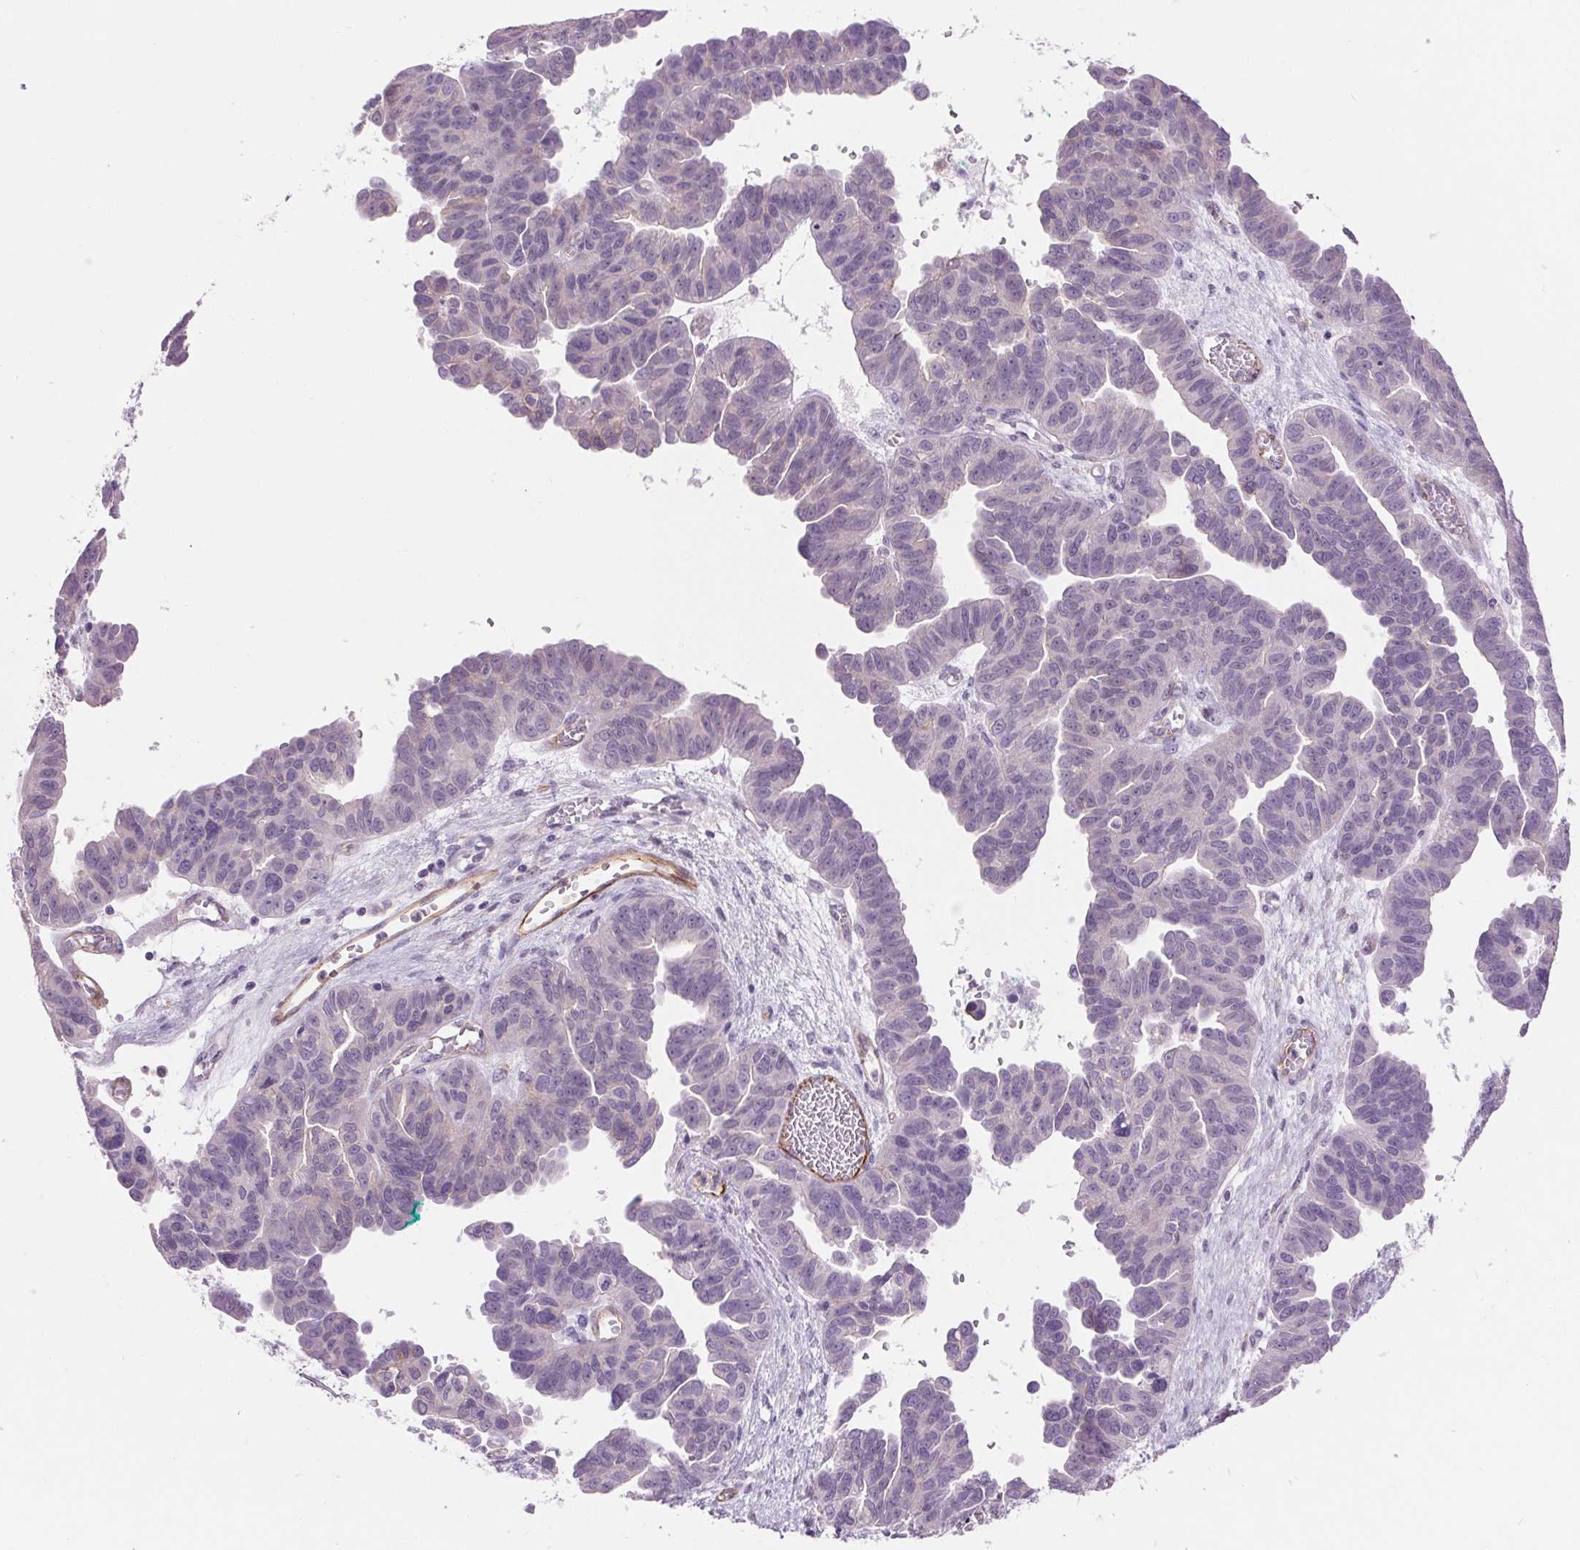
{"staining": {"intensity": "negative", "quantity": "none", "location": "none"}, "tissue": "ovarian cancer", "cell_type": "Tumor cells", "image_type": "cancer", "snomed": [{"axis": "morphology", "description": "Cystadenocarcinoma, serous, NOS"}, {"axis": "topography", "description": "Ovary"}], "caption": "A photomicrograph of ovarian serous cystadenocarcinoma stained for a protein displays no brown staining in tumor cells.", "gene": "DIXDC1", "patient": {"sex": "female", "age": 64}}